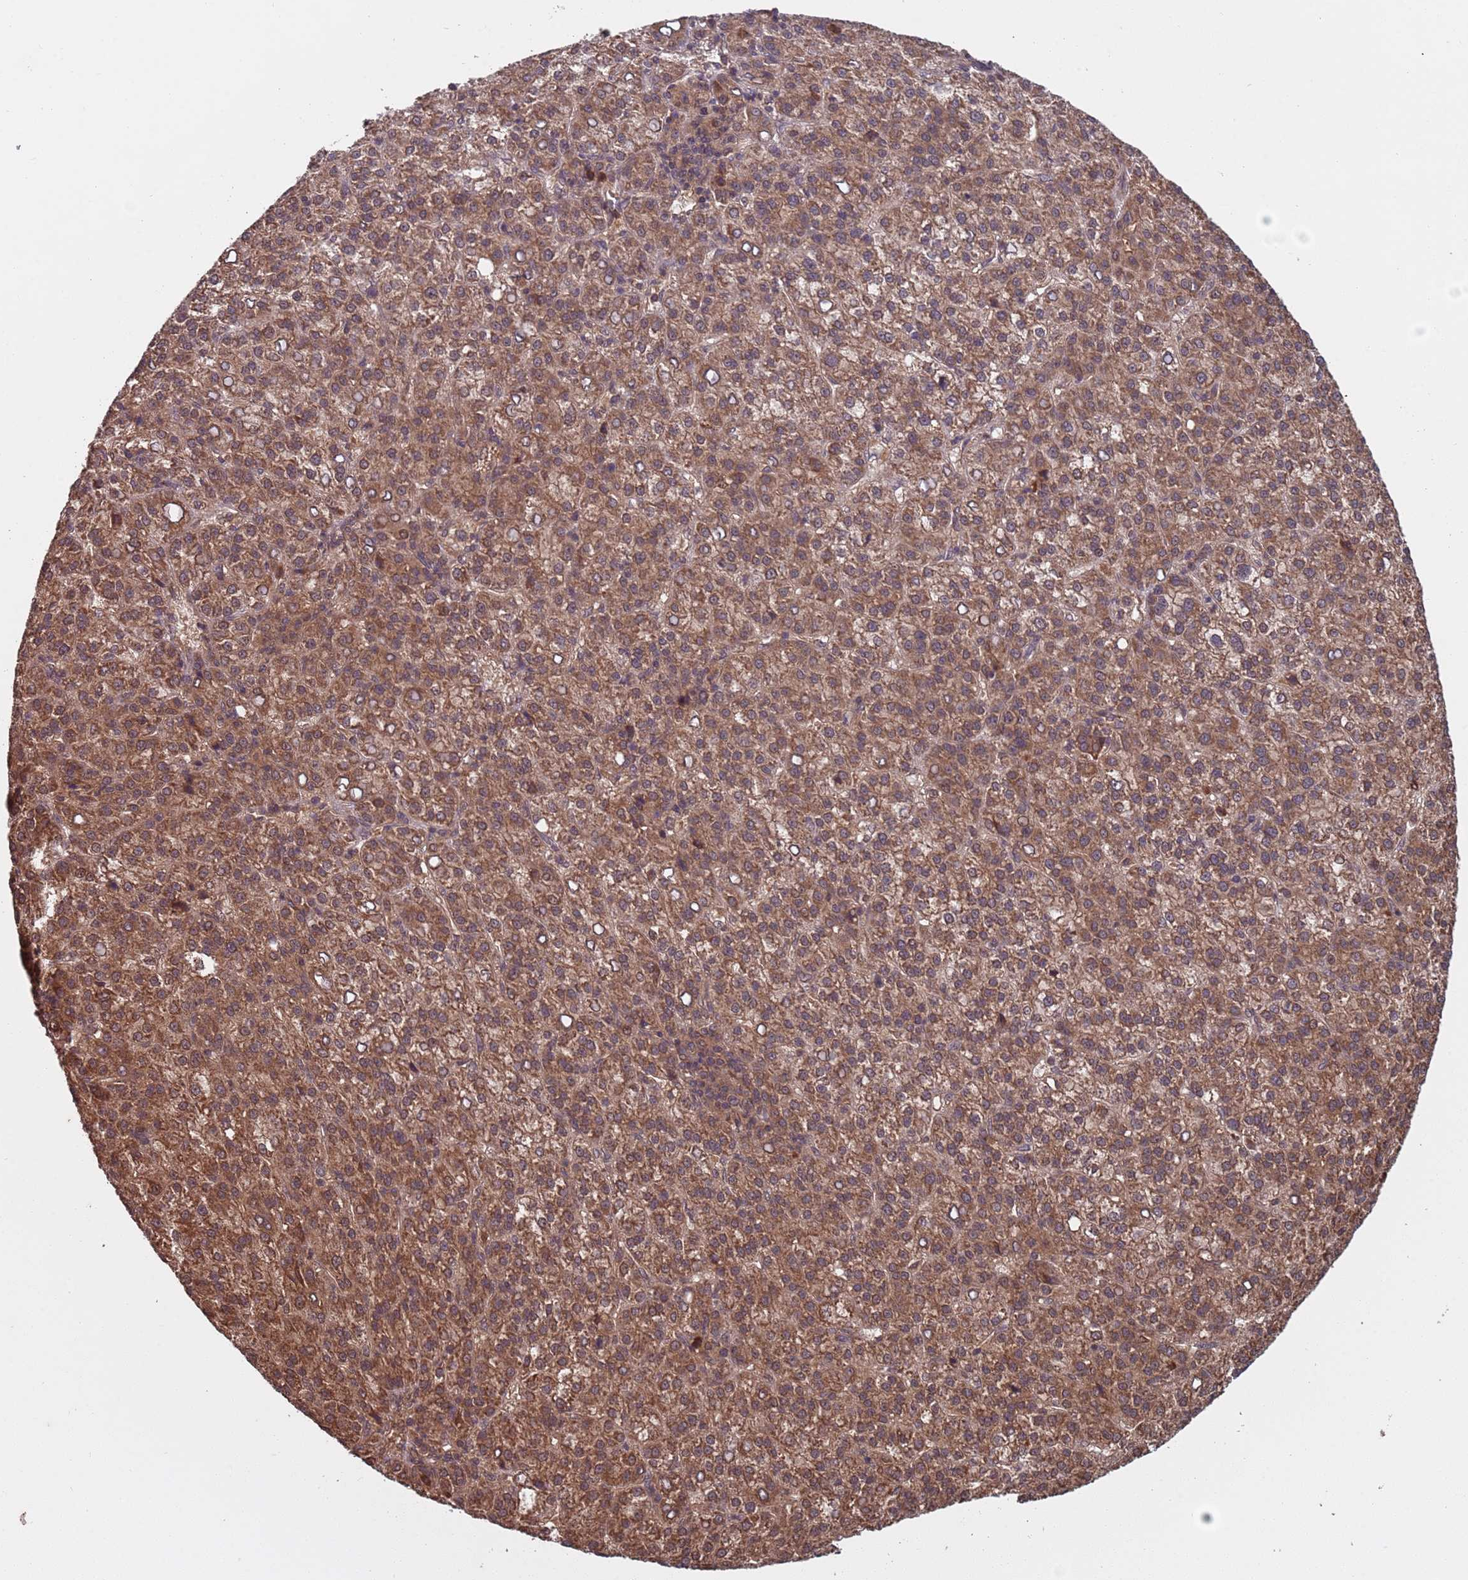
{"staining": {"intensity": "moderate", "quantity": ">75%", "location": "cytoplasmic/membranous"}, "tissue": "liver cancer", "cell_type": "Tumor cells", "image_type": "cancer", "snomed": [{"axis": "morphology", "description": "Carcinoma, Hepatocellular, NOS"}, {"axis": "topography", "description": "Liver"}], "caption": "DAB immunohistochemical staining of liver cancer demonstrates moderate cytoplasmic/membranous protein expression in about >75% of tumor cells. The protein is shown in brown color, while the nuclei are stained blue.", "gene": "ERI1", "patient": {"sex": "female", "age": 58}}